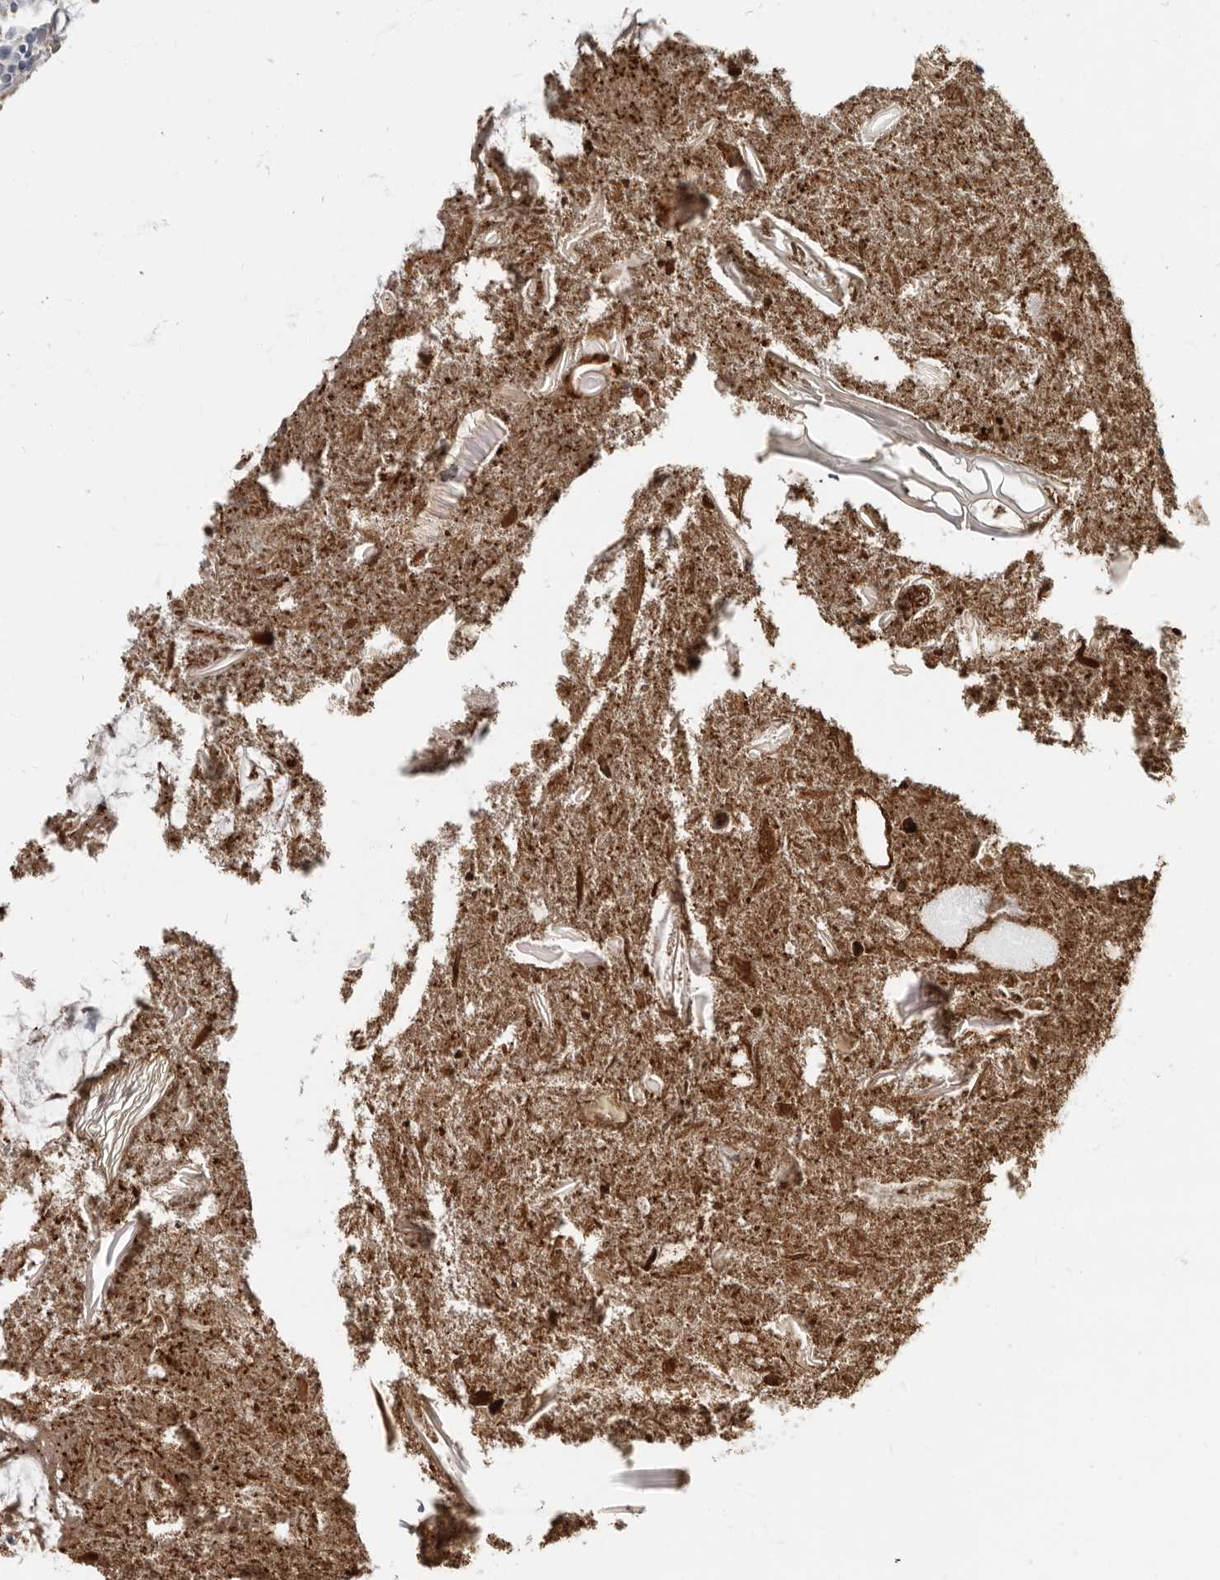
{"staining": {"intensity": "negative", "quantity": "none", "location": "none"}, "tissue": "appendix", "cell_type": "Glandular cells", "image_type": "normal", "snomed": [{"axis": "morphology", "description": "Normal tissue, NOS"}, {"axis": "topography", "description": "Appendix"}], "caption": "An immunohistochemistry (IHC) image of normal appendix is shown. There is no staining in glandular cells of appendix.", "gene": "MRGPRF", "patient": {"sex": "female", "age": 17}}